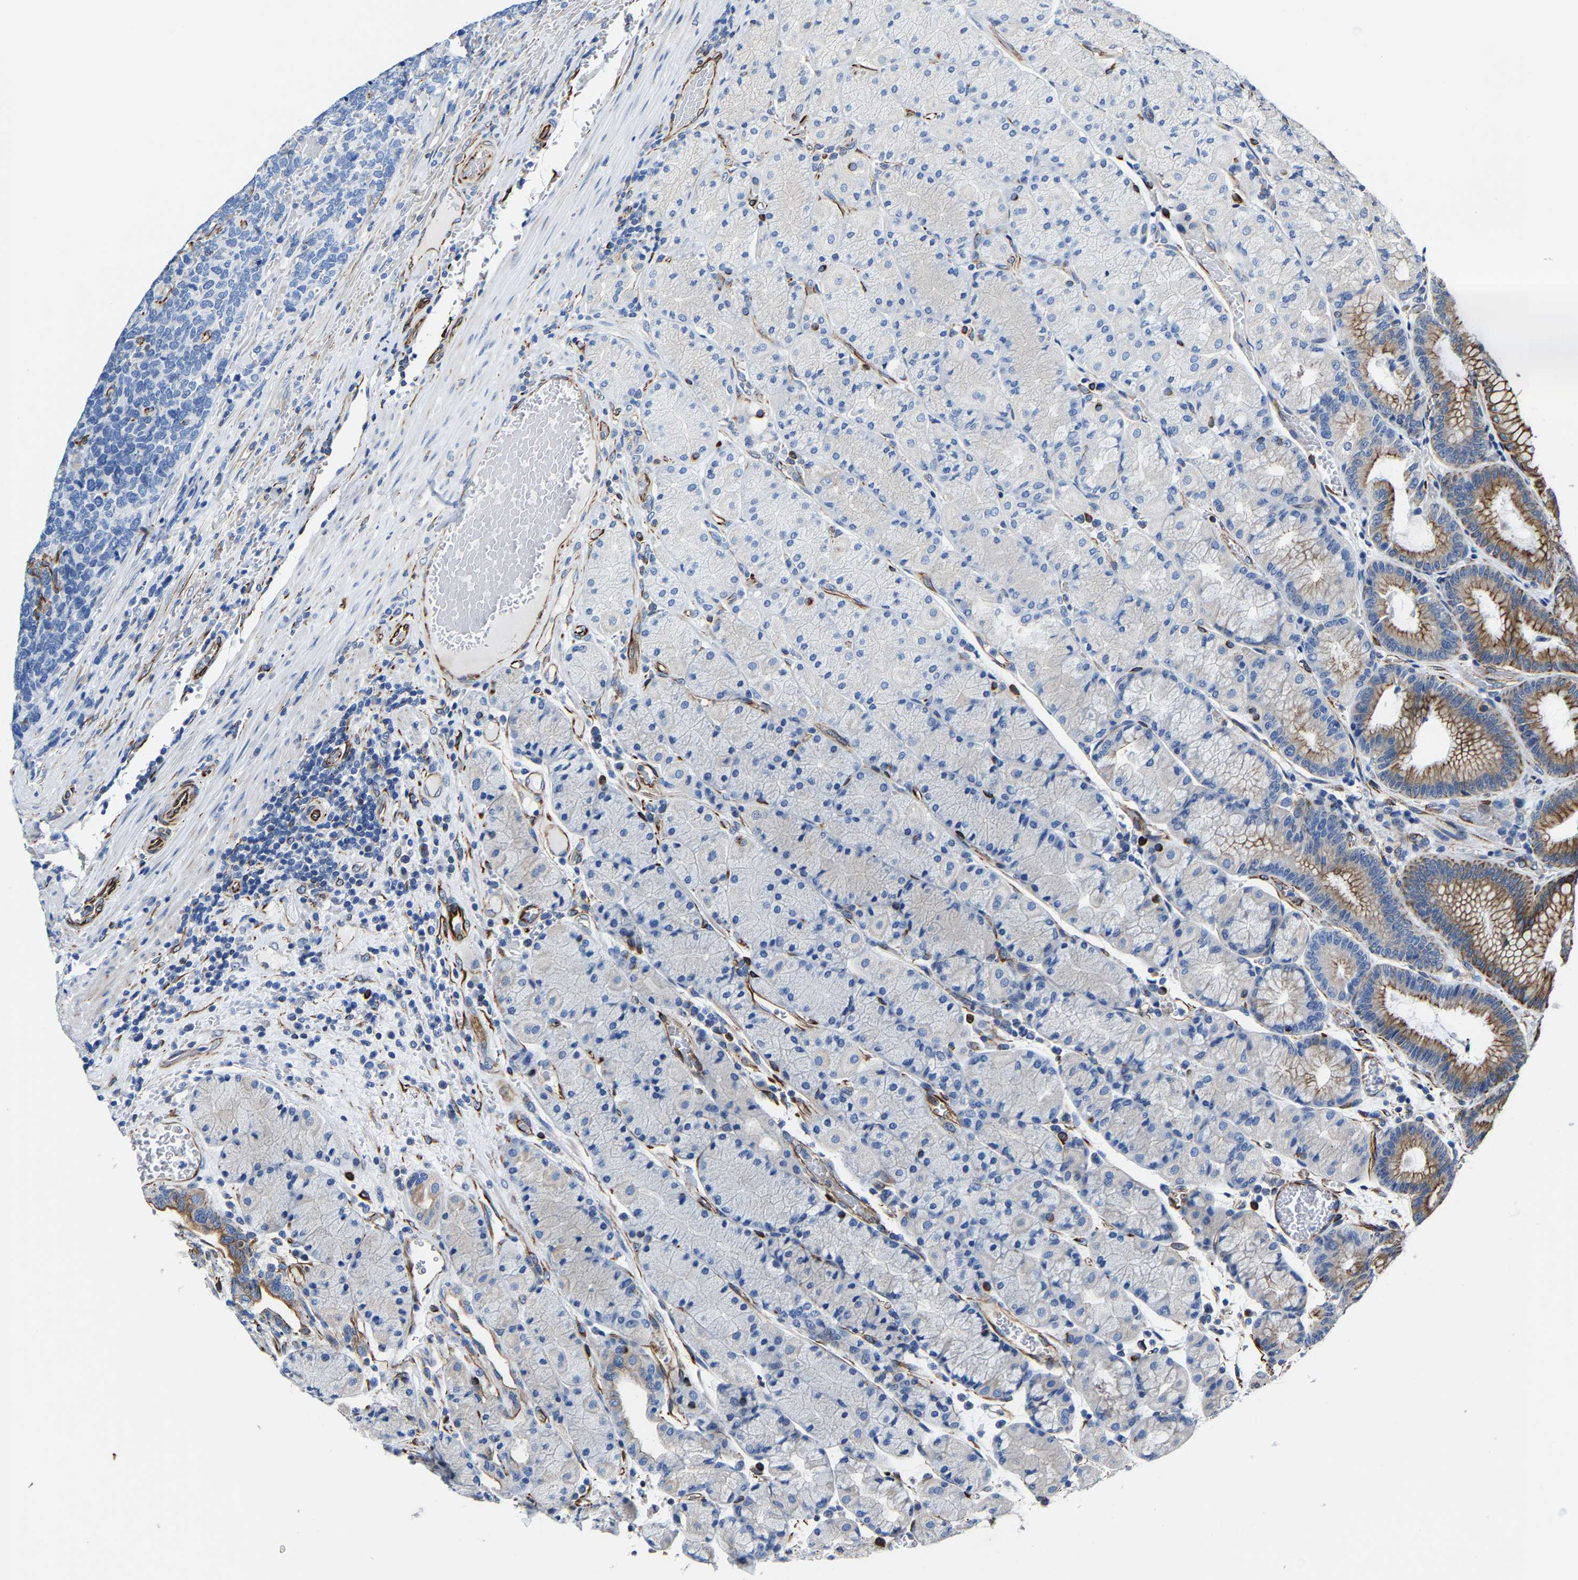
{"staining": {"intensity": "strong", "quantity": "<25%", "location": "cytoplasmic/membranous"}, "tissue": "stomach", "cell_type": "Glandular cells", "image_type": "normal", "snomed": [{"axis": "morphology", "description": "Normal tissue, NOS"}, {"axis": "morphology", "description": "Carcinoid, malignant, NOS"}, {"axis": "topography", "description": "Stomach, upper"}], "caption": "Brown immunohistochemical staining in benign stomach demonstrates strong cytoplasmic/membranous positivity in approximately <25% of glandular cells.", "gene": "MMEL1", "patient": {"sex": "male", "age": 39}}